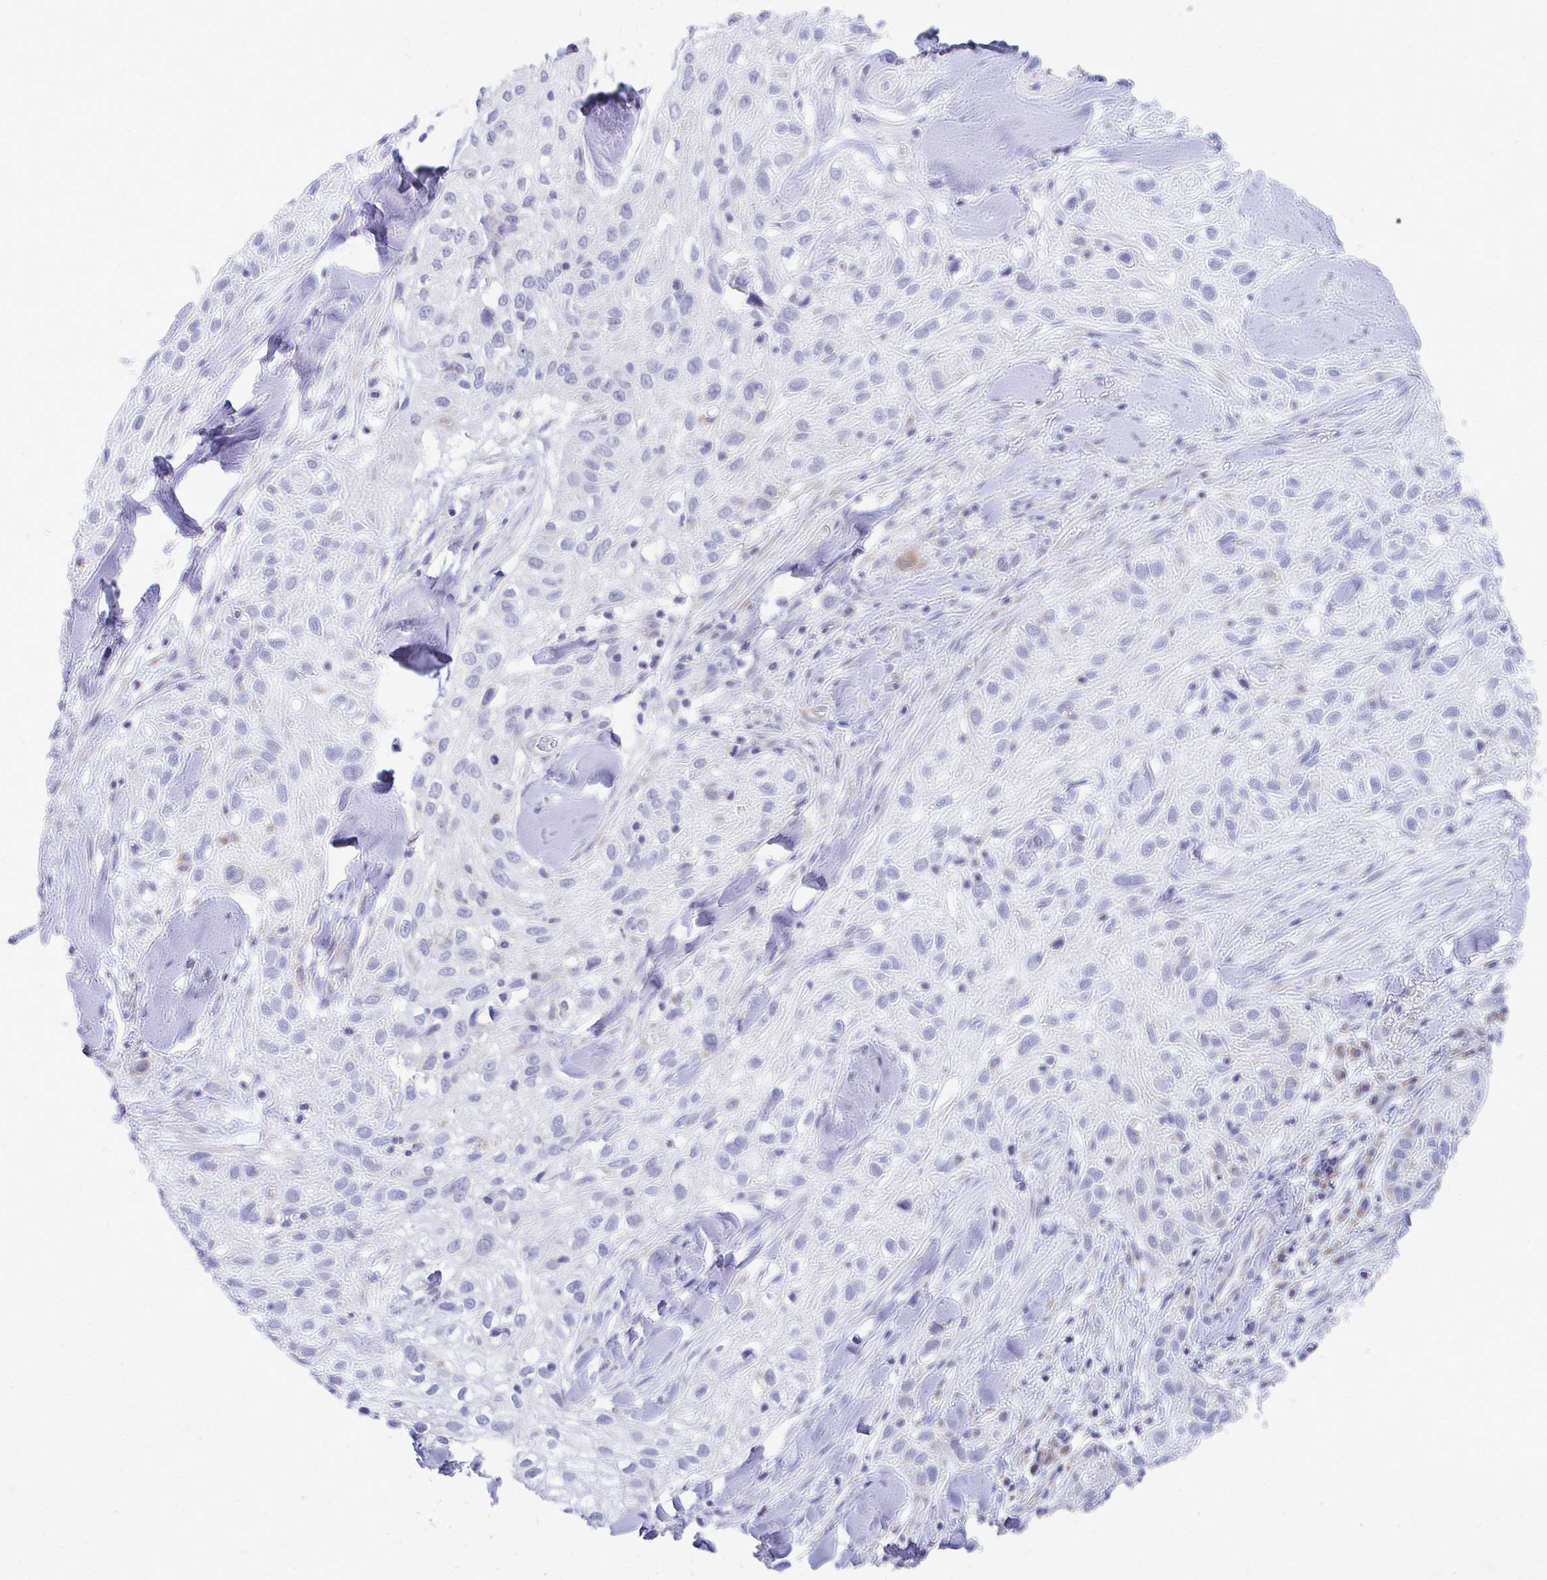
{"staining": {"intensity": "negative", "quantity": "none", "location": "none"}, "tissue": "skin cancer", "cell_type": "Tumor cells", "image_type": "cancer", "snomed": [{"axis": "morphology", "description": "Squamous cell carcinoma, NOS"}, {"axis": "topography", "description": "Skin"}], "caption": "Immunohistochemical staining of human skin cancer shows no significant positivity in tumor cells.", "gene": "MRPL19", "patient": {"sex": "male", "age": 82}}